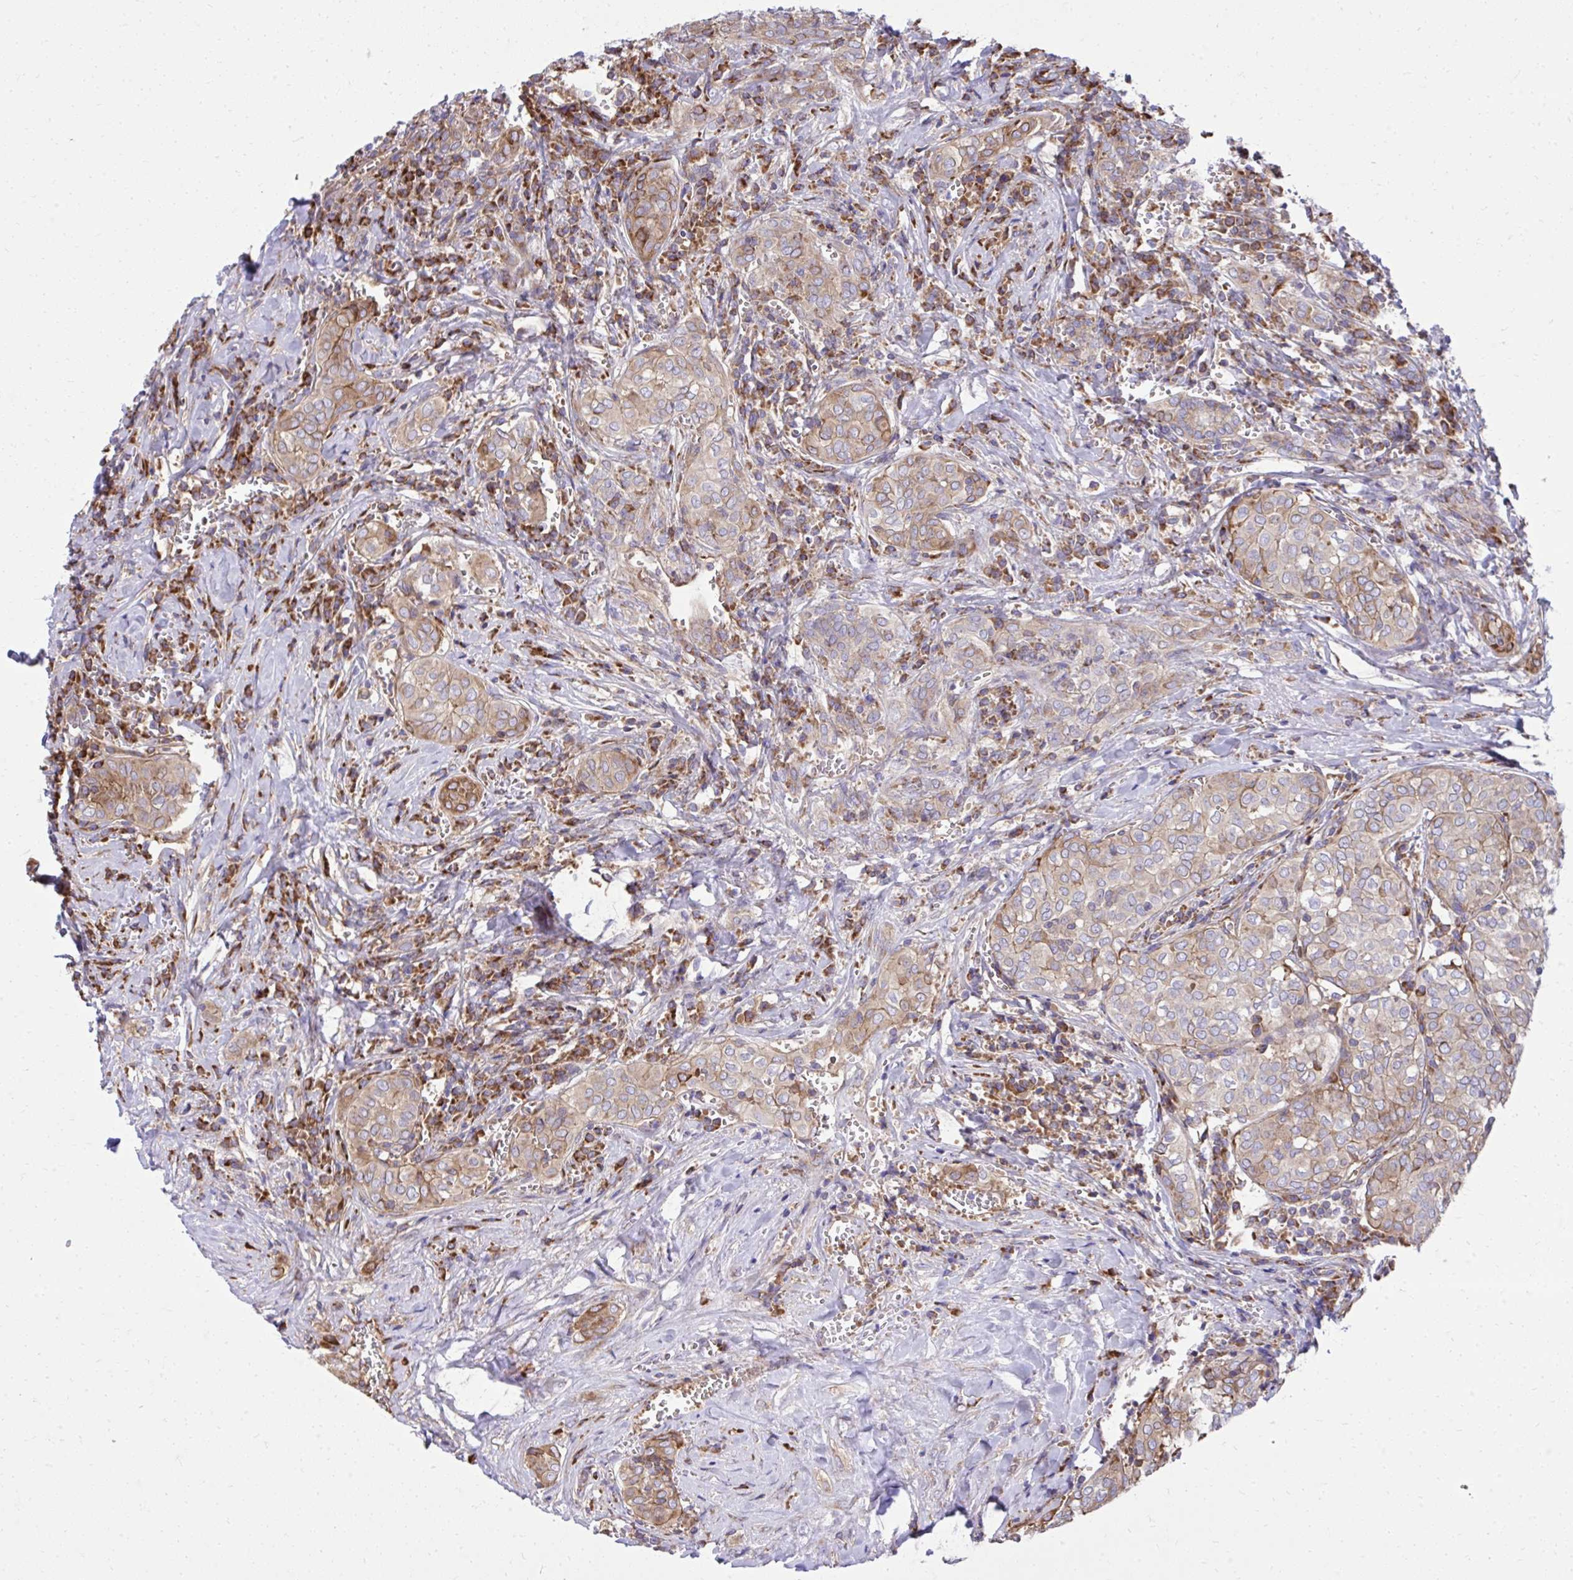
{"staining": {"intensity": "weak", "quantity": ">75%", "location": "cytoplasmic/membranous"}, "tissue": "thyroid cancer", "cell_type": "Tumor cells", "image_type": "cancer", "snomed": [{"axis": "morphology", "description": "Papillary adenocarcinoma, NOS"}, {"axis": "topography", "description": "Thyroid gland"}], "caption": "Immunohistochemical staining of human thyroid cancer (papillary adenocarcinoma) shows weak cytoplasmic/membranous protein positivity in approximately >75% of tumor cells. The staining is performed using DAB brown chromogen to label protein expression. The nuclei are counter-stained blue using hematoxylin.", "gene": "NMNAT3", "patient": {"sex": "female", "age": 30}}